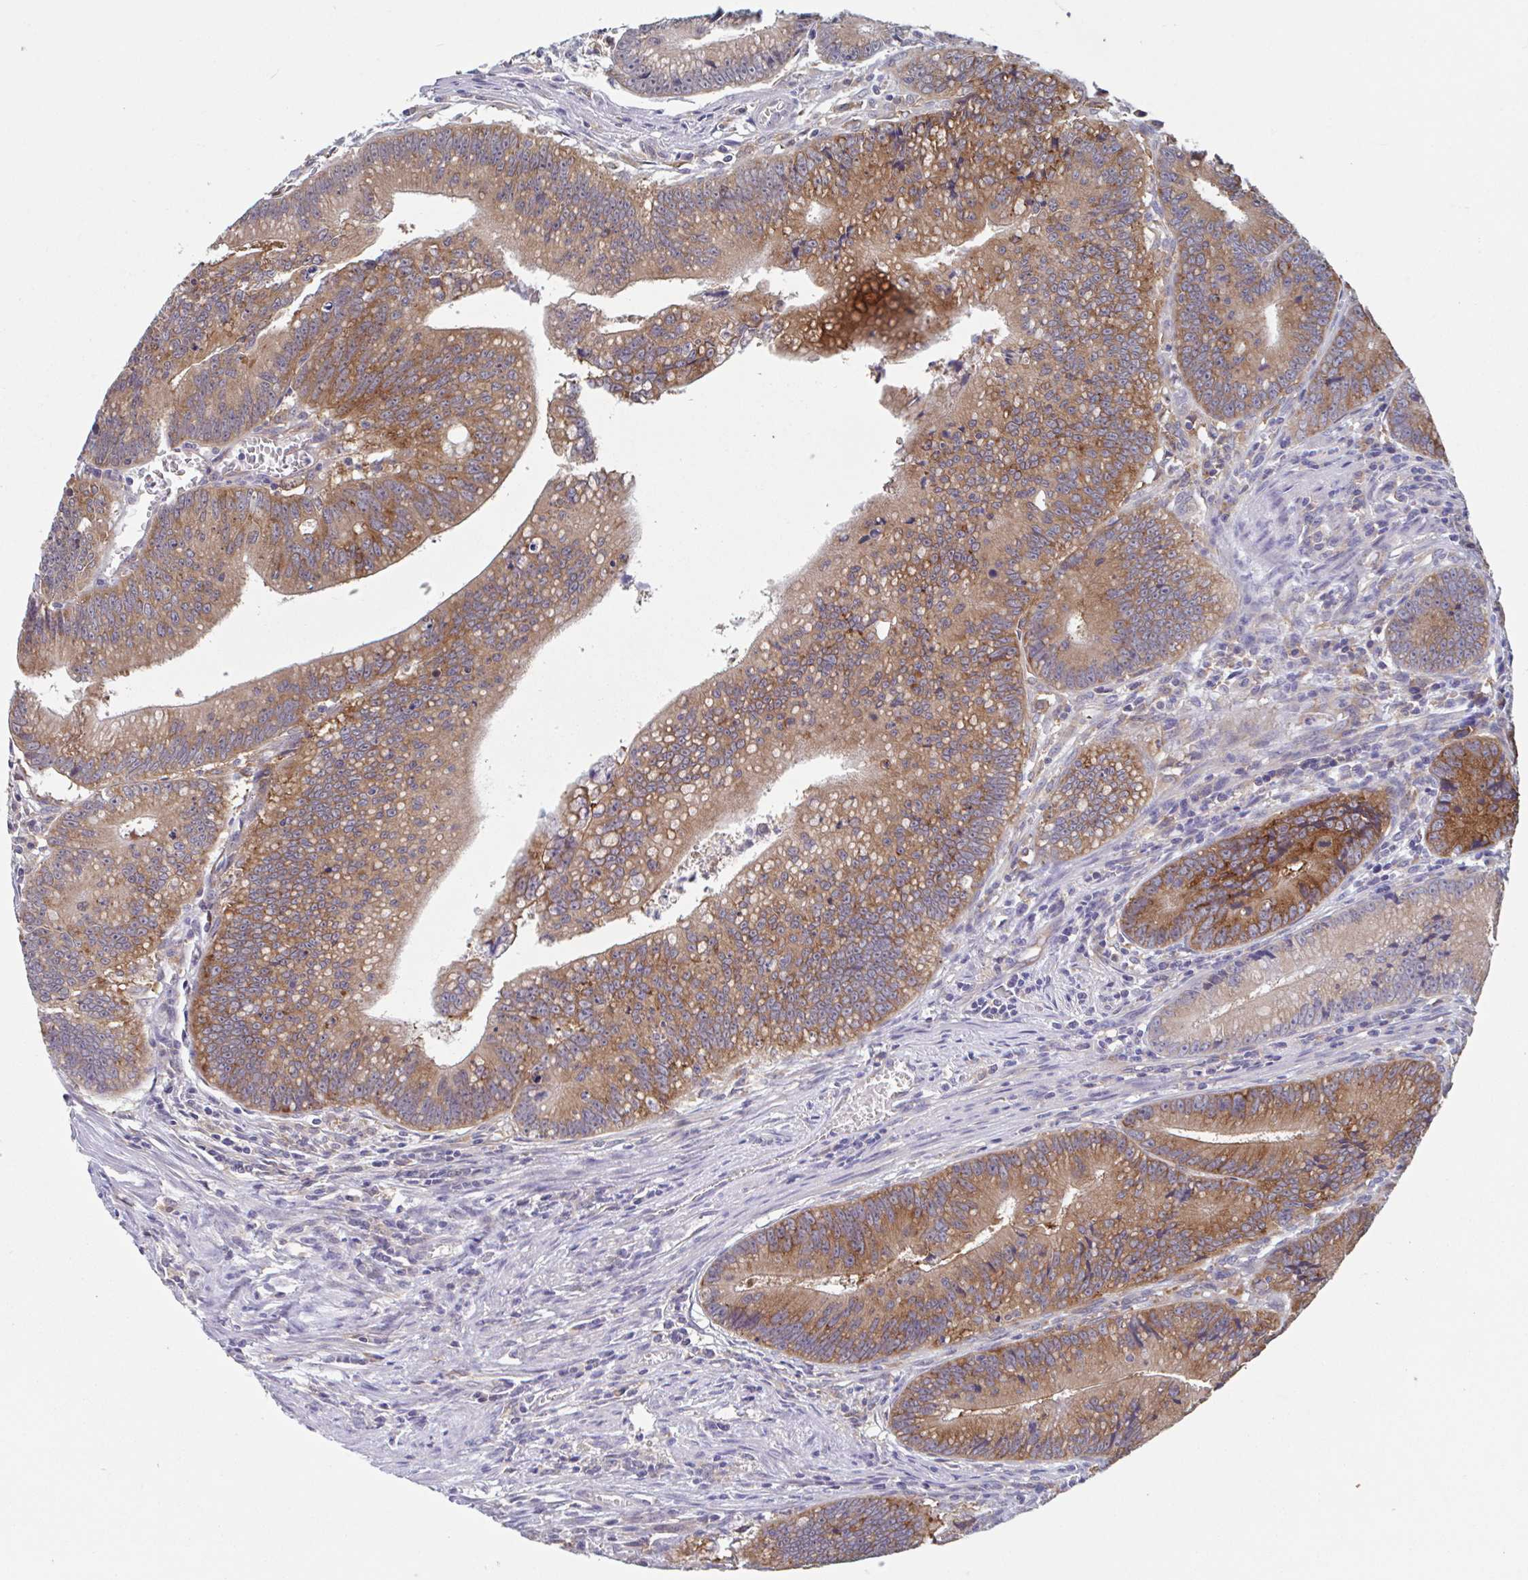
{"staining": {"intensity": "moderate", "quantity": ">75%", "location": "cytoplasmic/membranous"}, "tissue": "colorectal cancer", "cell_type": "Tumor cells", "image_type": "cancer", "snomed": [{"axis": "morphology", "description": "Adenocarcinoma, NOS"}, {"axis": "topography", "description": "Rectum"}], "caption": "IHC of human colorectal adenocarcinoma demonstrates medium levels of moderate cytoplasmic/membranous staining in approximately >75% of tumor cells. (brown staining indicates protein expression, while blue staining denotes nuclei).", "gene": "SNX8", "patient": {"sex": "female", "age": 81}}